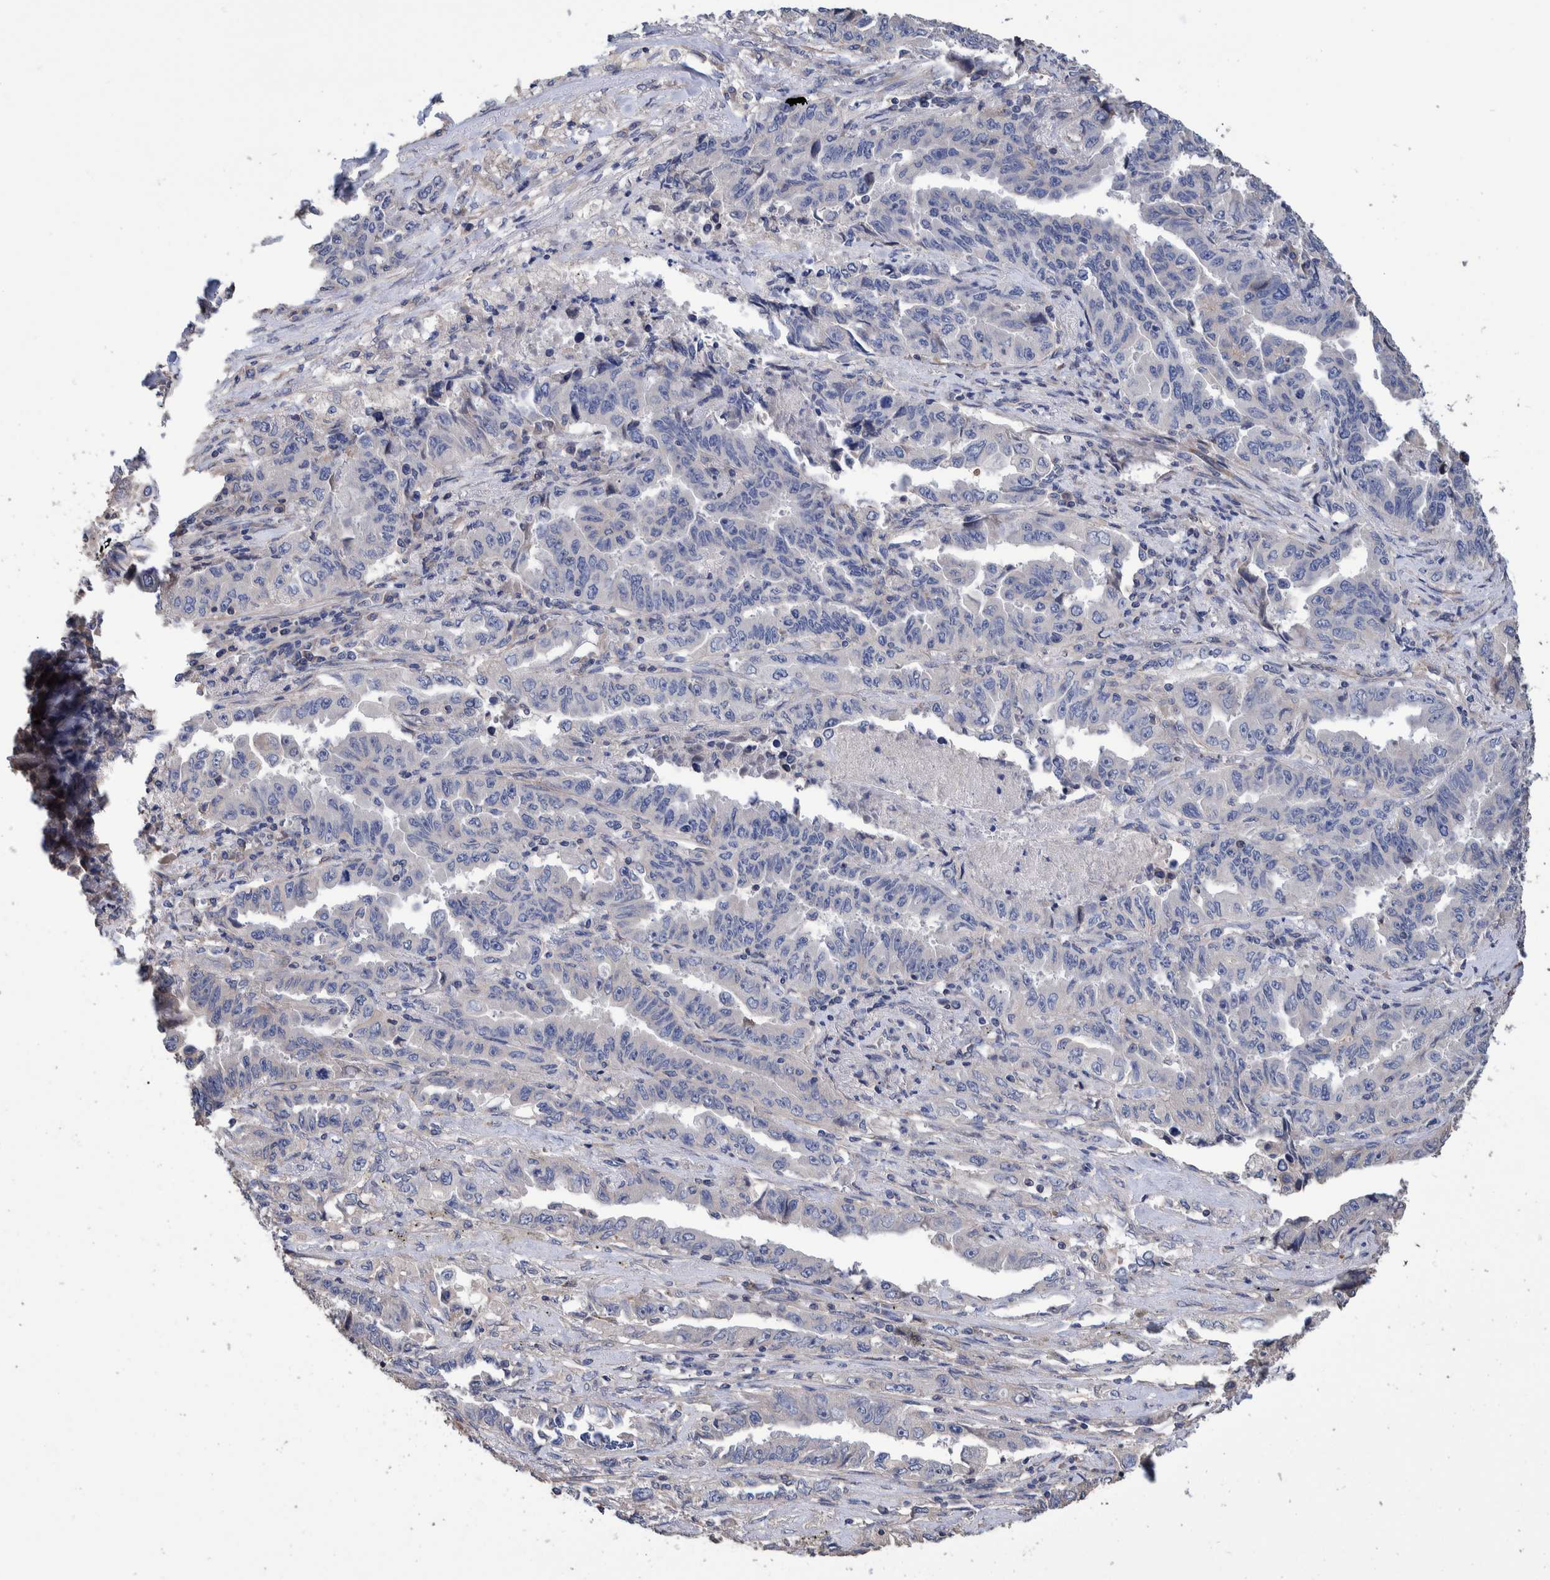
{"staining": {"intensity": "negative", "quantity": "none", "location": "none"}, "tissue": "lung cancer", "cell_type": "Tumor cells", "image_type": "cancer", "snomed": [{"axis": "morphology", "description": "Adenocarcinoma, NOS"}, {"axis": "topography", "description": "Lung"}], "caption": "This is an IHC micrograph of human adenocarcinoma (lung). There is no expression in tumor cells.", "gene": "SLC45A4", "patient": {"sex": "female", "age": 51}}